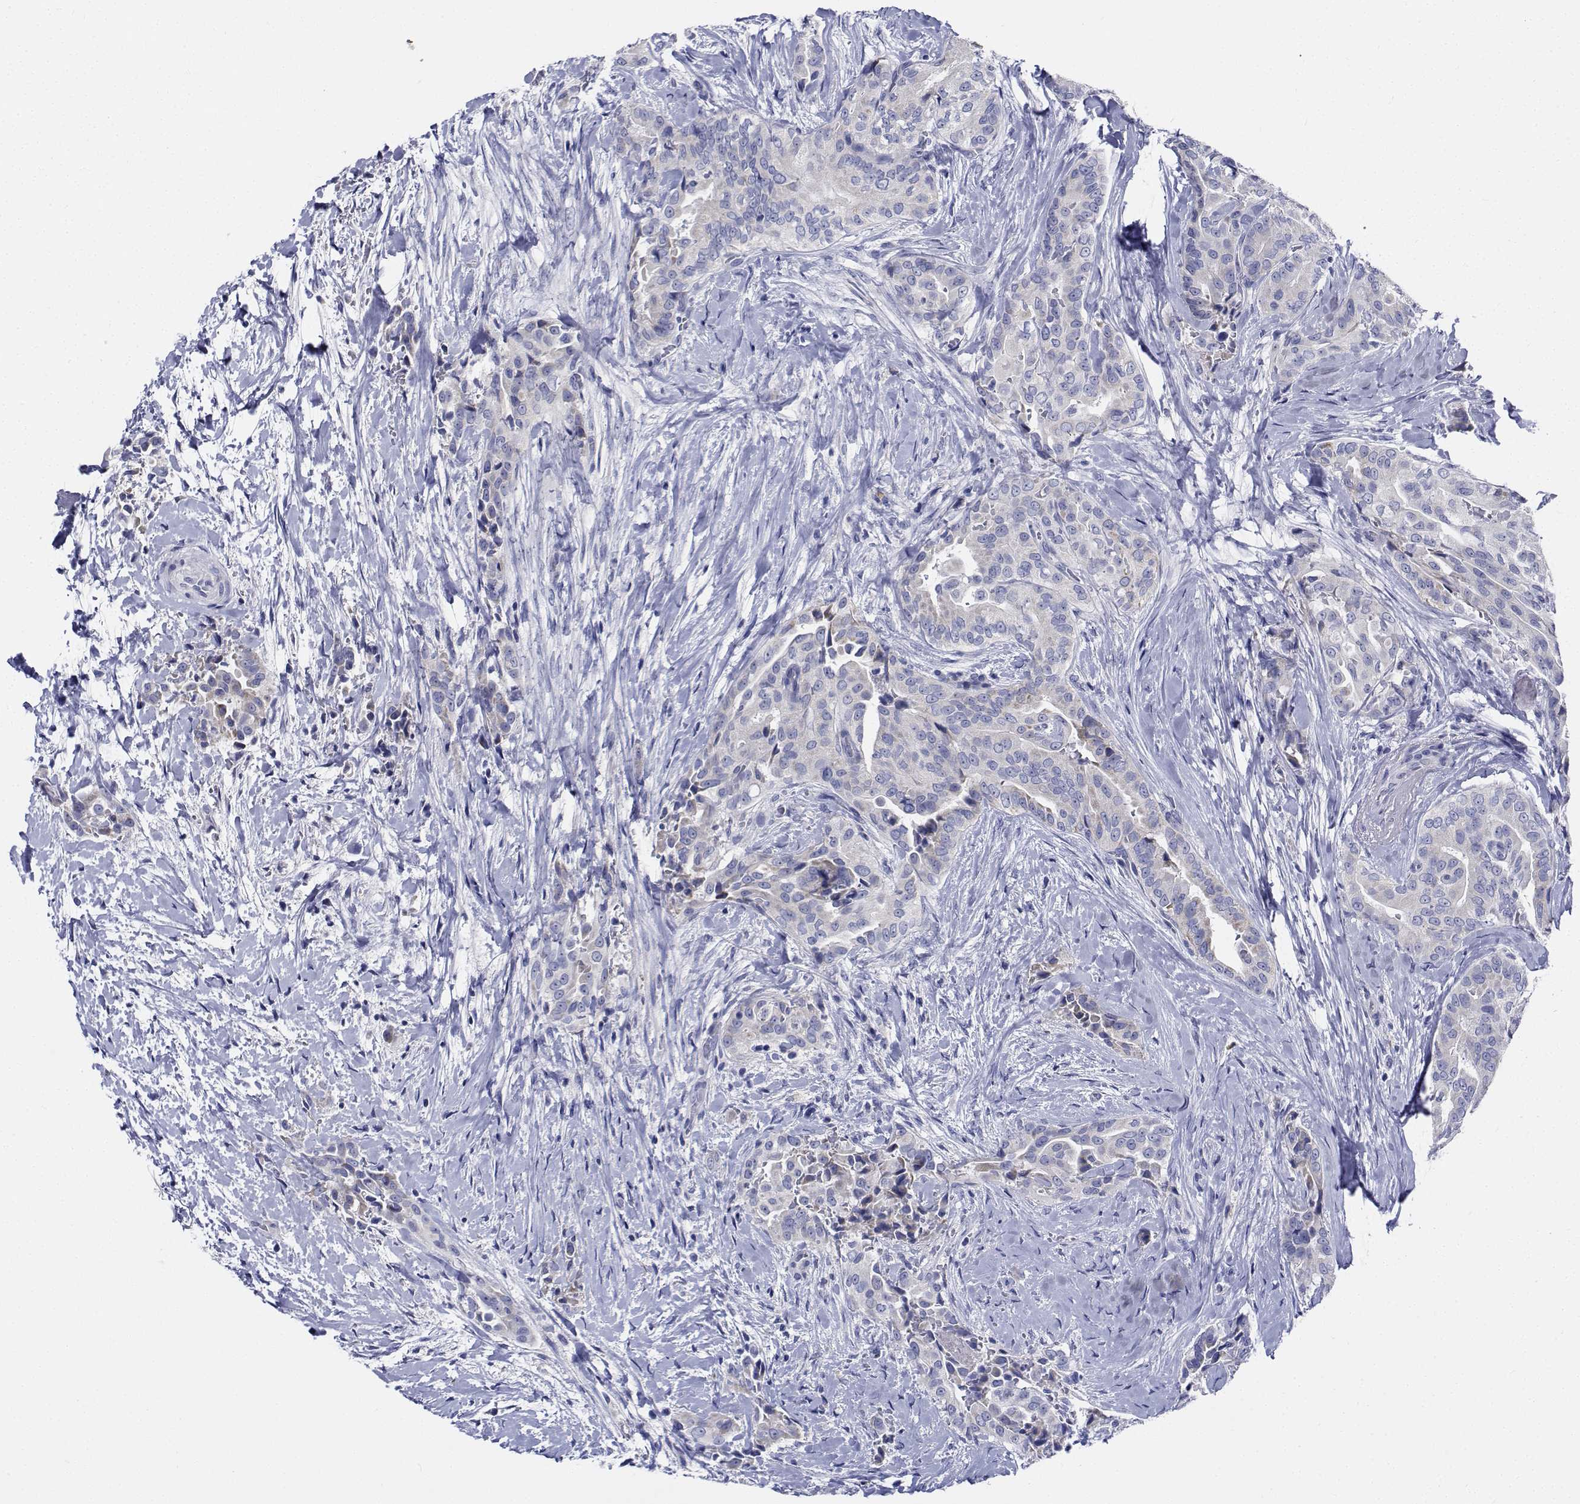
{"staining": {"intensity": "negative", "quantity": "none", "location": "none"}, "tissue": "thyroid cancer", "cell_type": "Tumor cells", "image_type": "cancer", "snomed": [{"axis": "morphology", "description": "Papillary adenocarcinoma, NOS"}, {"axis": "topography", "description": "Thyroid gland"}], "caption": "High magnification brightfield microscopy of thyroid papillary adenocarcinoma stained with DAB (brown) and counterstained with hematoxylin (blue): tumor cells show no significant positivity.", "gene": "CDHR3", "patient": {"sex": "male", "age": 61}}